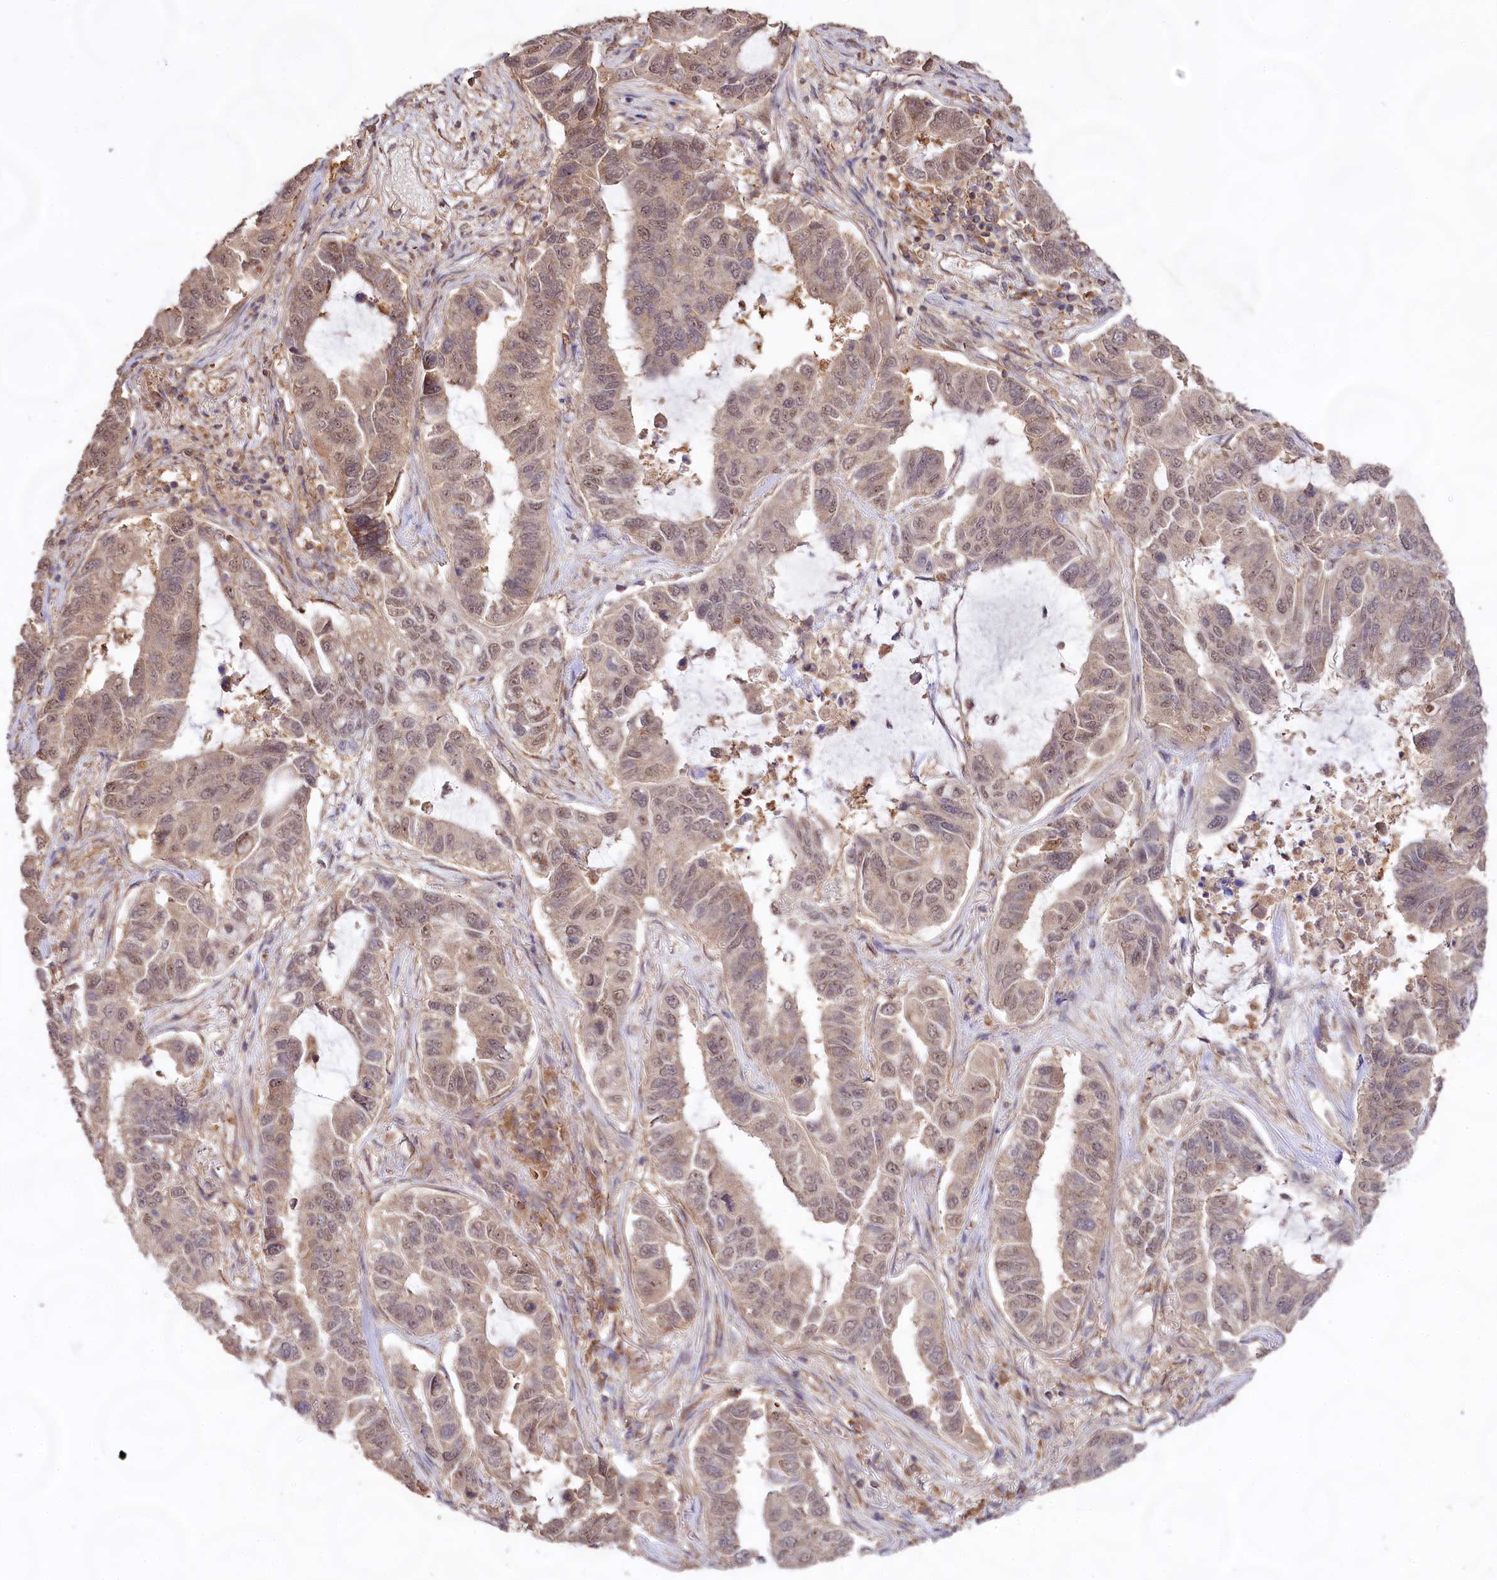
{"staining": {"intensity": "weak", "quantity": "25%-75%", "location": "cytoplasmic/membranous,nuclear"}, "tissue": "lung cancer", "cell_type": "Tumor cells", "image_type": "cancer", "snomed": [{"axis": "morphology", "description": "Adenocarcinoma, NOS"}, {"axis": "topography", "description": "Lung"}], "caption": "Approximately 25%-75% of tumor cells in lung adenocarcinoma show weak cytoplasmic/membranous and nuclear protein staining as visualized by brown immunohistochemical staining.", "gene": "RRP8", "patient": {"sex": "male", "age": 64}}